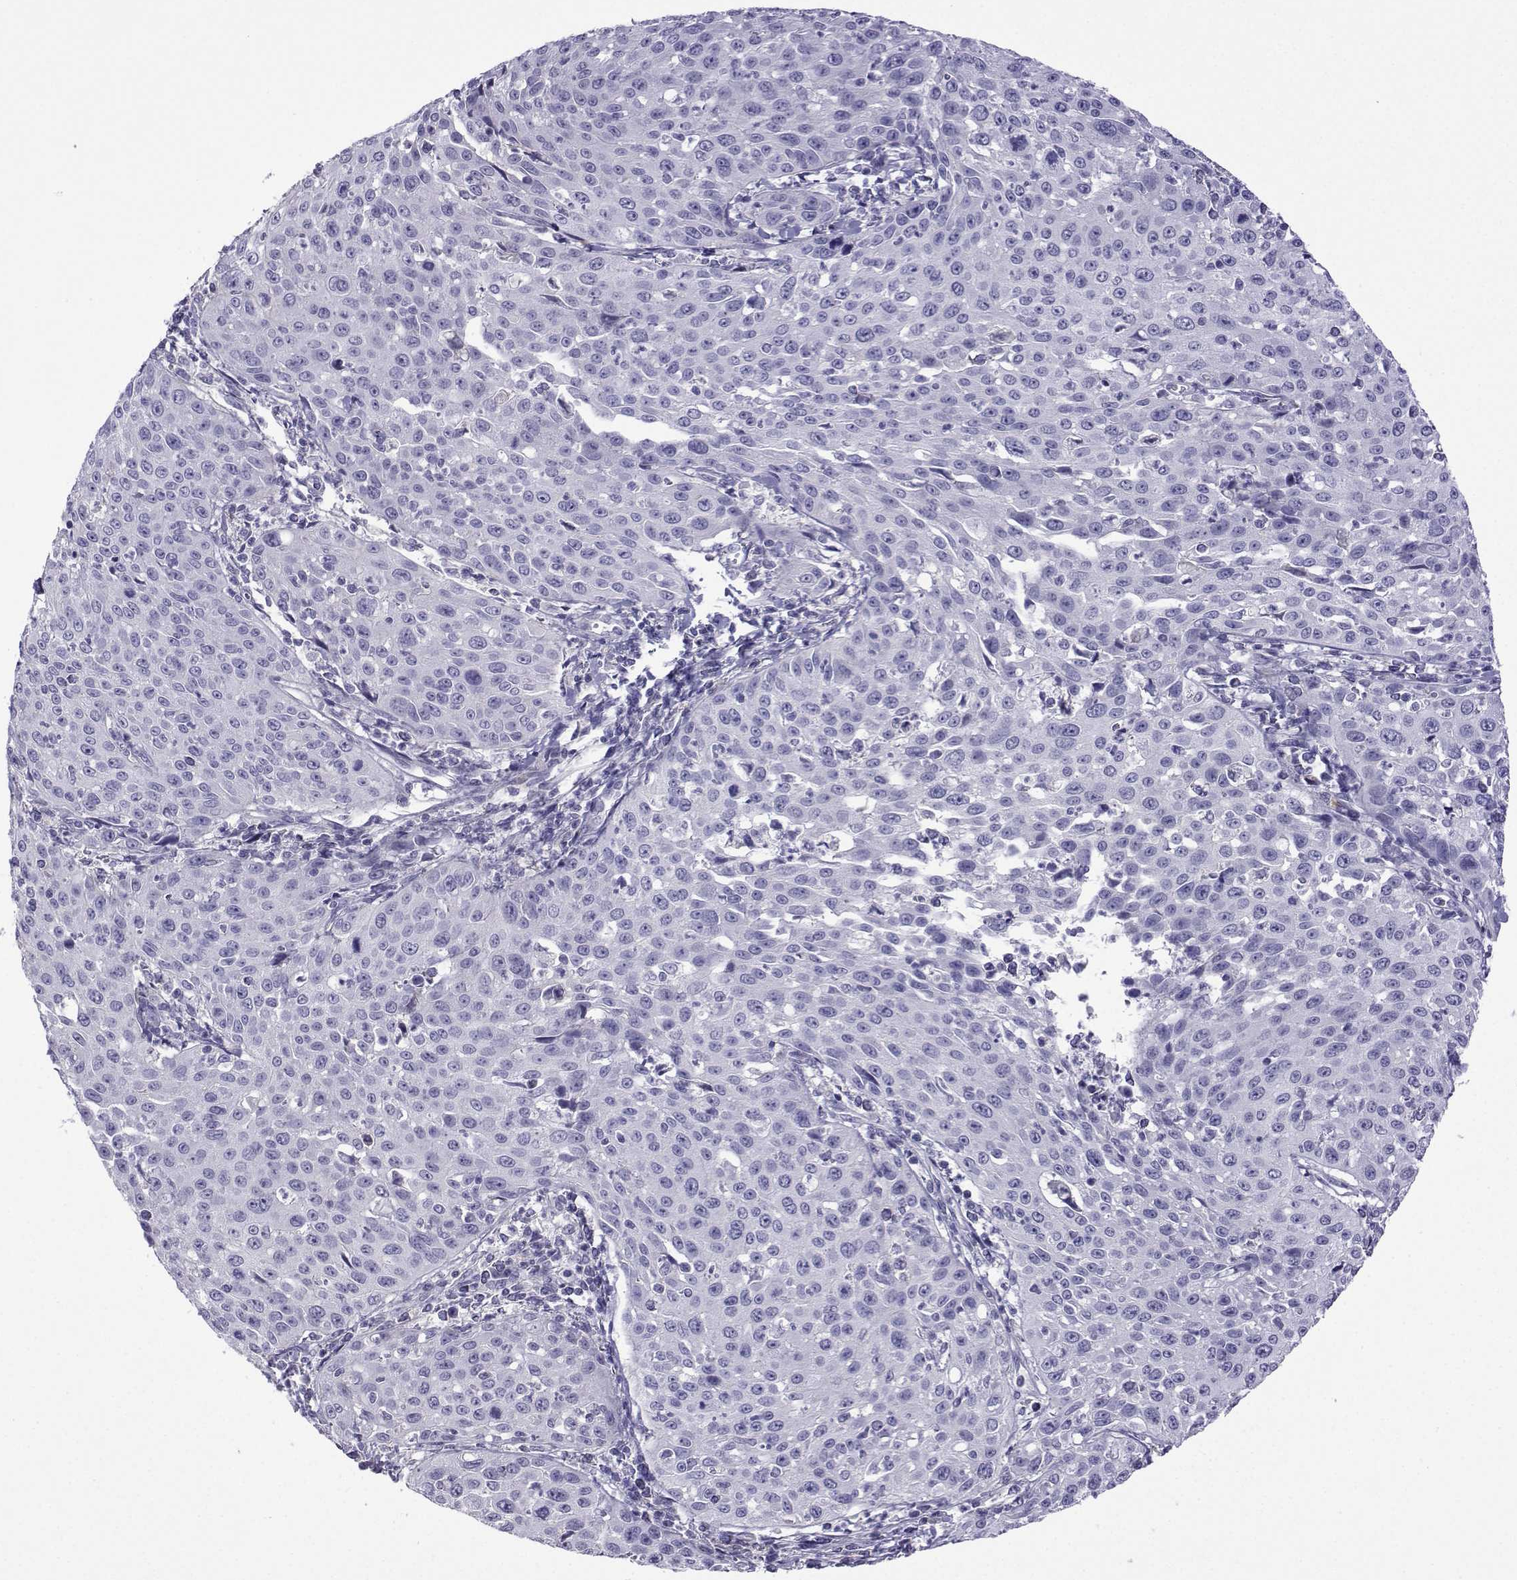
{"staining": {"intensity": "negative", "quantity": "none", "location": "none"}, "tissue": "cervical cancer", "cell_type": "Tumor cells", "image_type": "cancer", "snomed": [{"axis": "morphology", "description": "Squamous cell carcinoma, NOS"}, {"axis": "topography", "description": "Cervix"}], "caption": "This is a photomicrograph of immunohistochemistry staining of cervical cancer (squamous cell carcinoma), which shows no expression in tumor cells. (DAB (3,3'-diaminobenzidine) immunohistochemistry (IHC) visualized using brightfield microscopy, high magnification).", "gene": "CFAP70", "patient": {"sex": "female", "age": 26}}